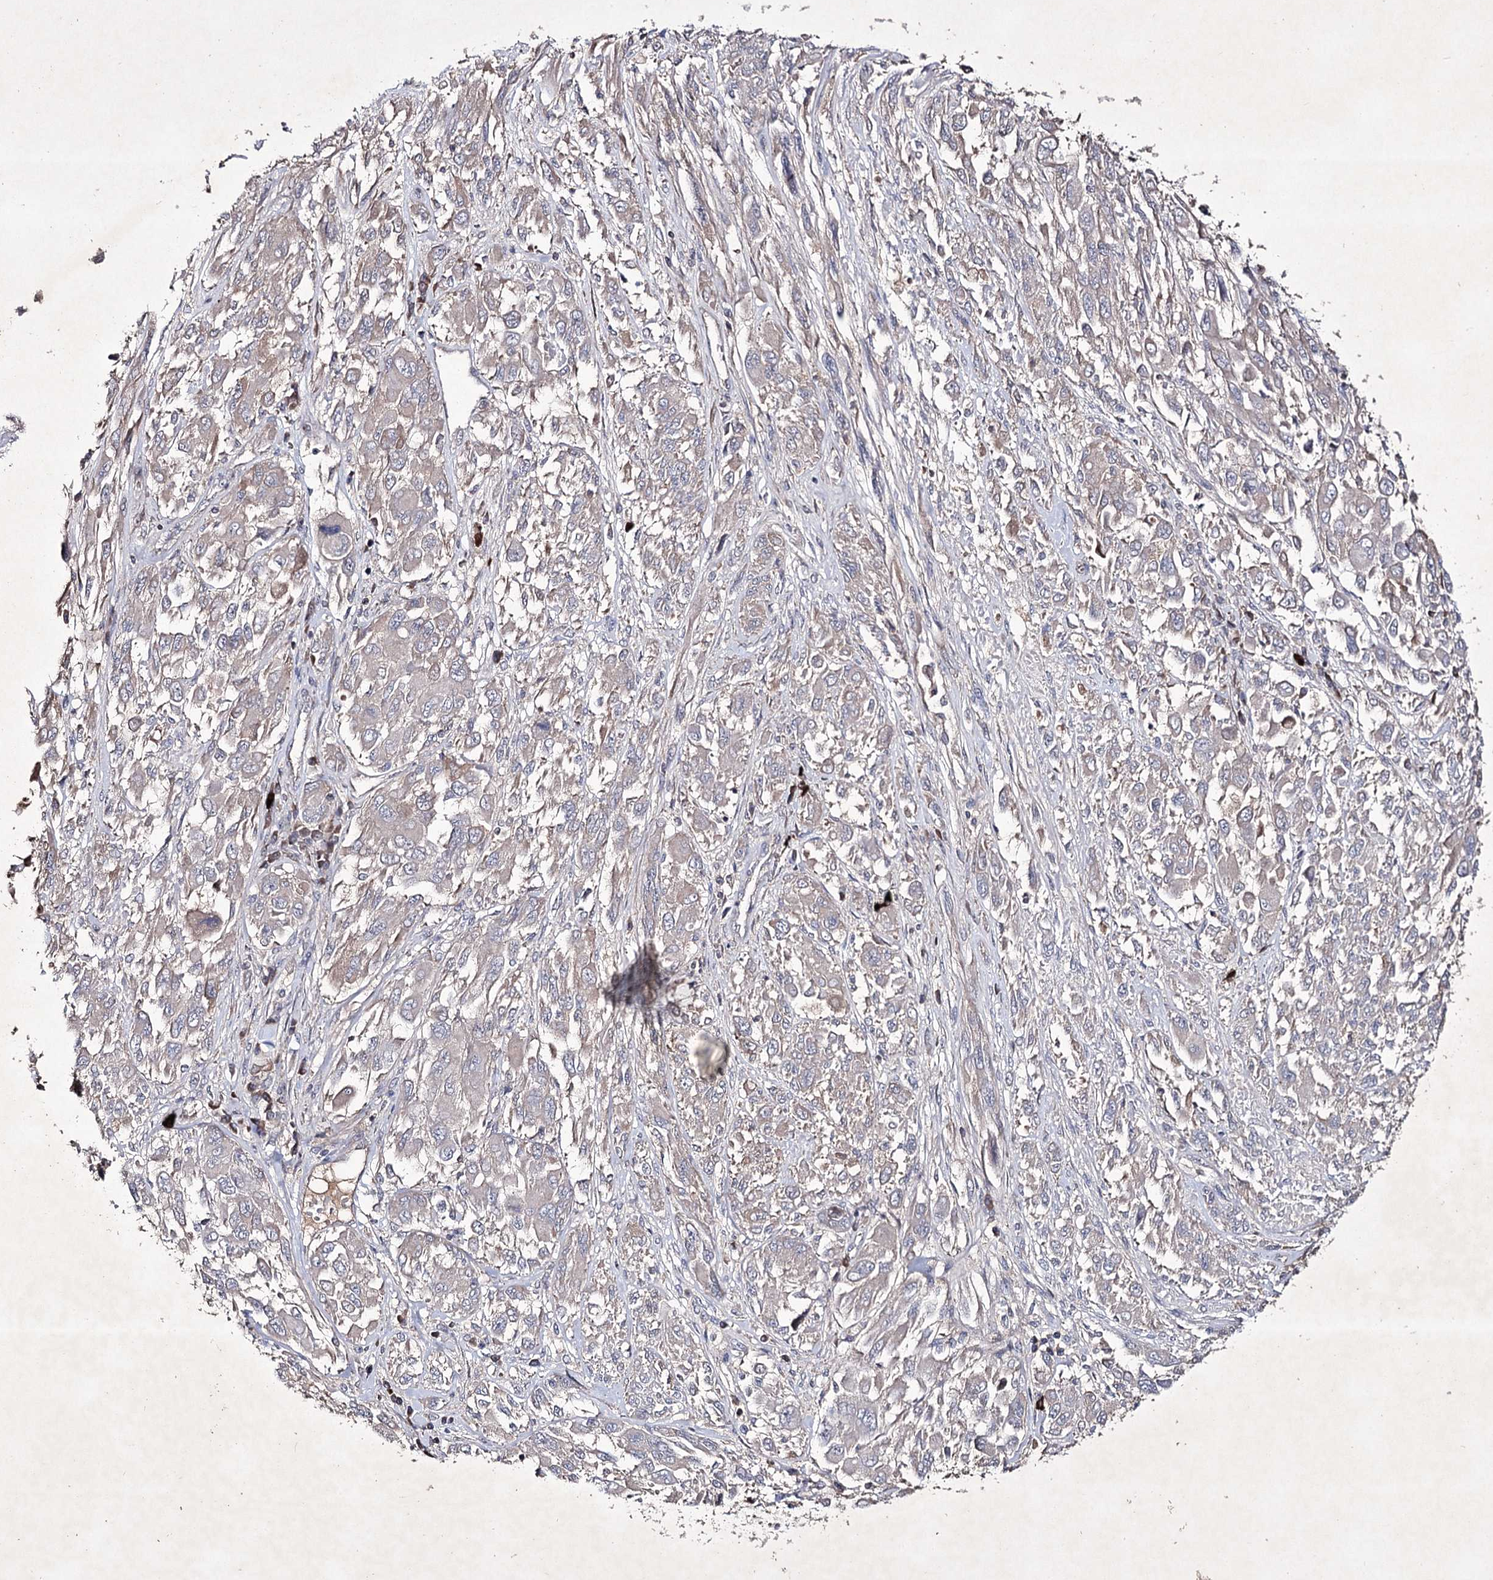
{"staining": {"intensity": "weak", "quantity": "<25%", "location": "cytoplasmic/membranous"}, "tissue": "melanoma", "cell_type": "Tumor cells", "image_type": "cancer", "snomed": [{"axis": "morphology", "description": "Malignant melanoma, NOS"}, {"axis": "topography", "description": "Skin"}], "caption": "DAB (3,3'-diaminobenzidine) immunohistochemical staining of malignant melanoma displays no significant expression in tumor cells.", "gene": "SEMA4G", "patient": {"sex": "female", "age": 91}}